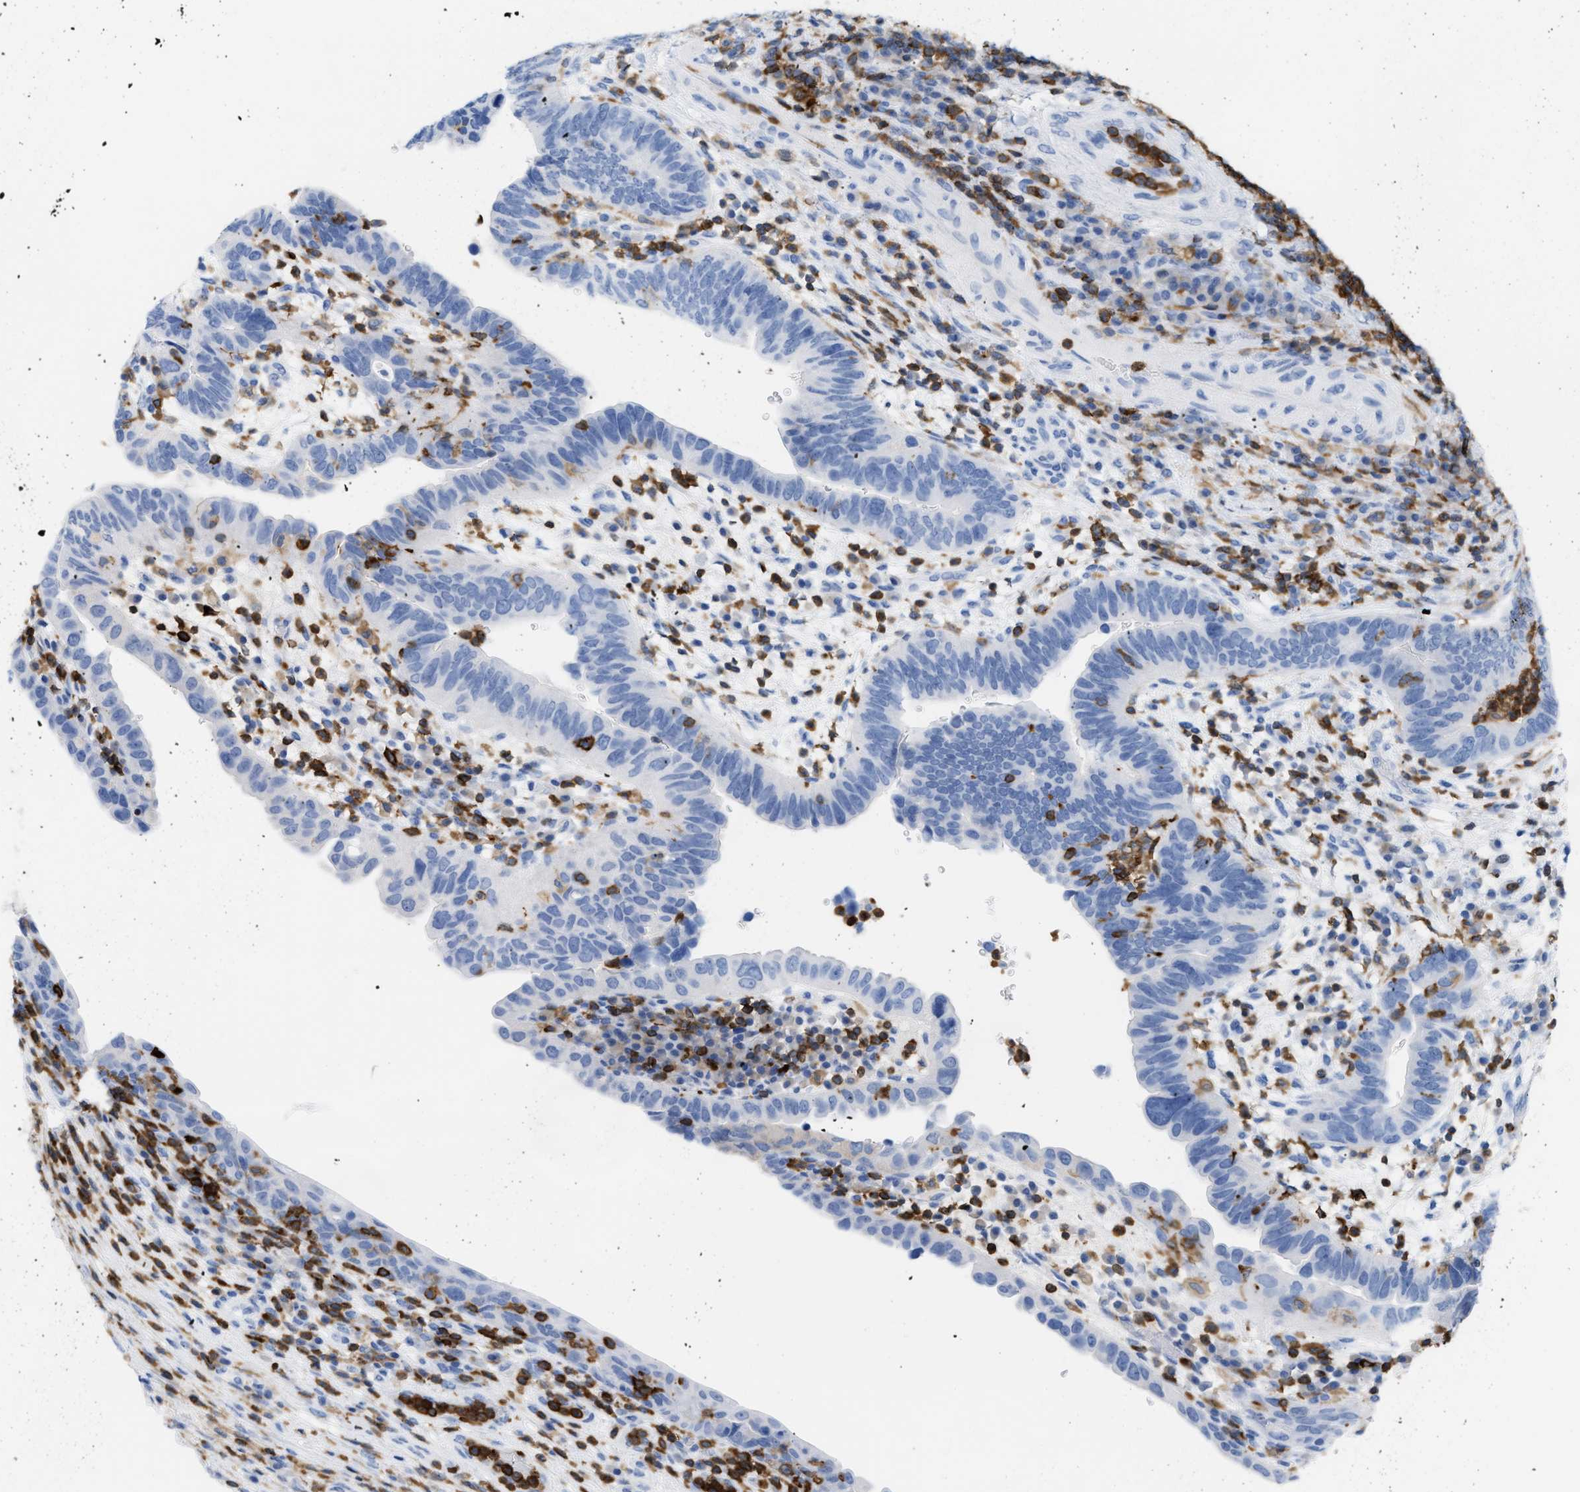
{"staining": {"intensity": "negative", "quantity": "none", "location": "none"}, "tissue": "urothelial cancer", "cell_type": "Tumor cells", "image_type": "cancer", "snomed": [{"axis": "morphology", "description": "Urothelial carcinoma, High grade"}, {"axis": "topography", "description": "Urinary bladder"}], "caption": "The photomicrograph exhibits no staining of tumor cells in urothelial cancer.", "gene": "LCP1", "patient": {"sex": "female", "age": 82}}